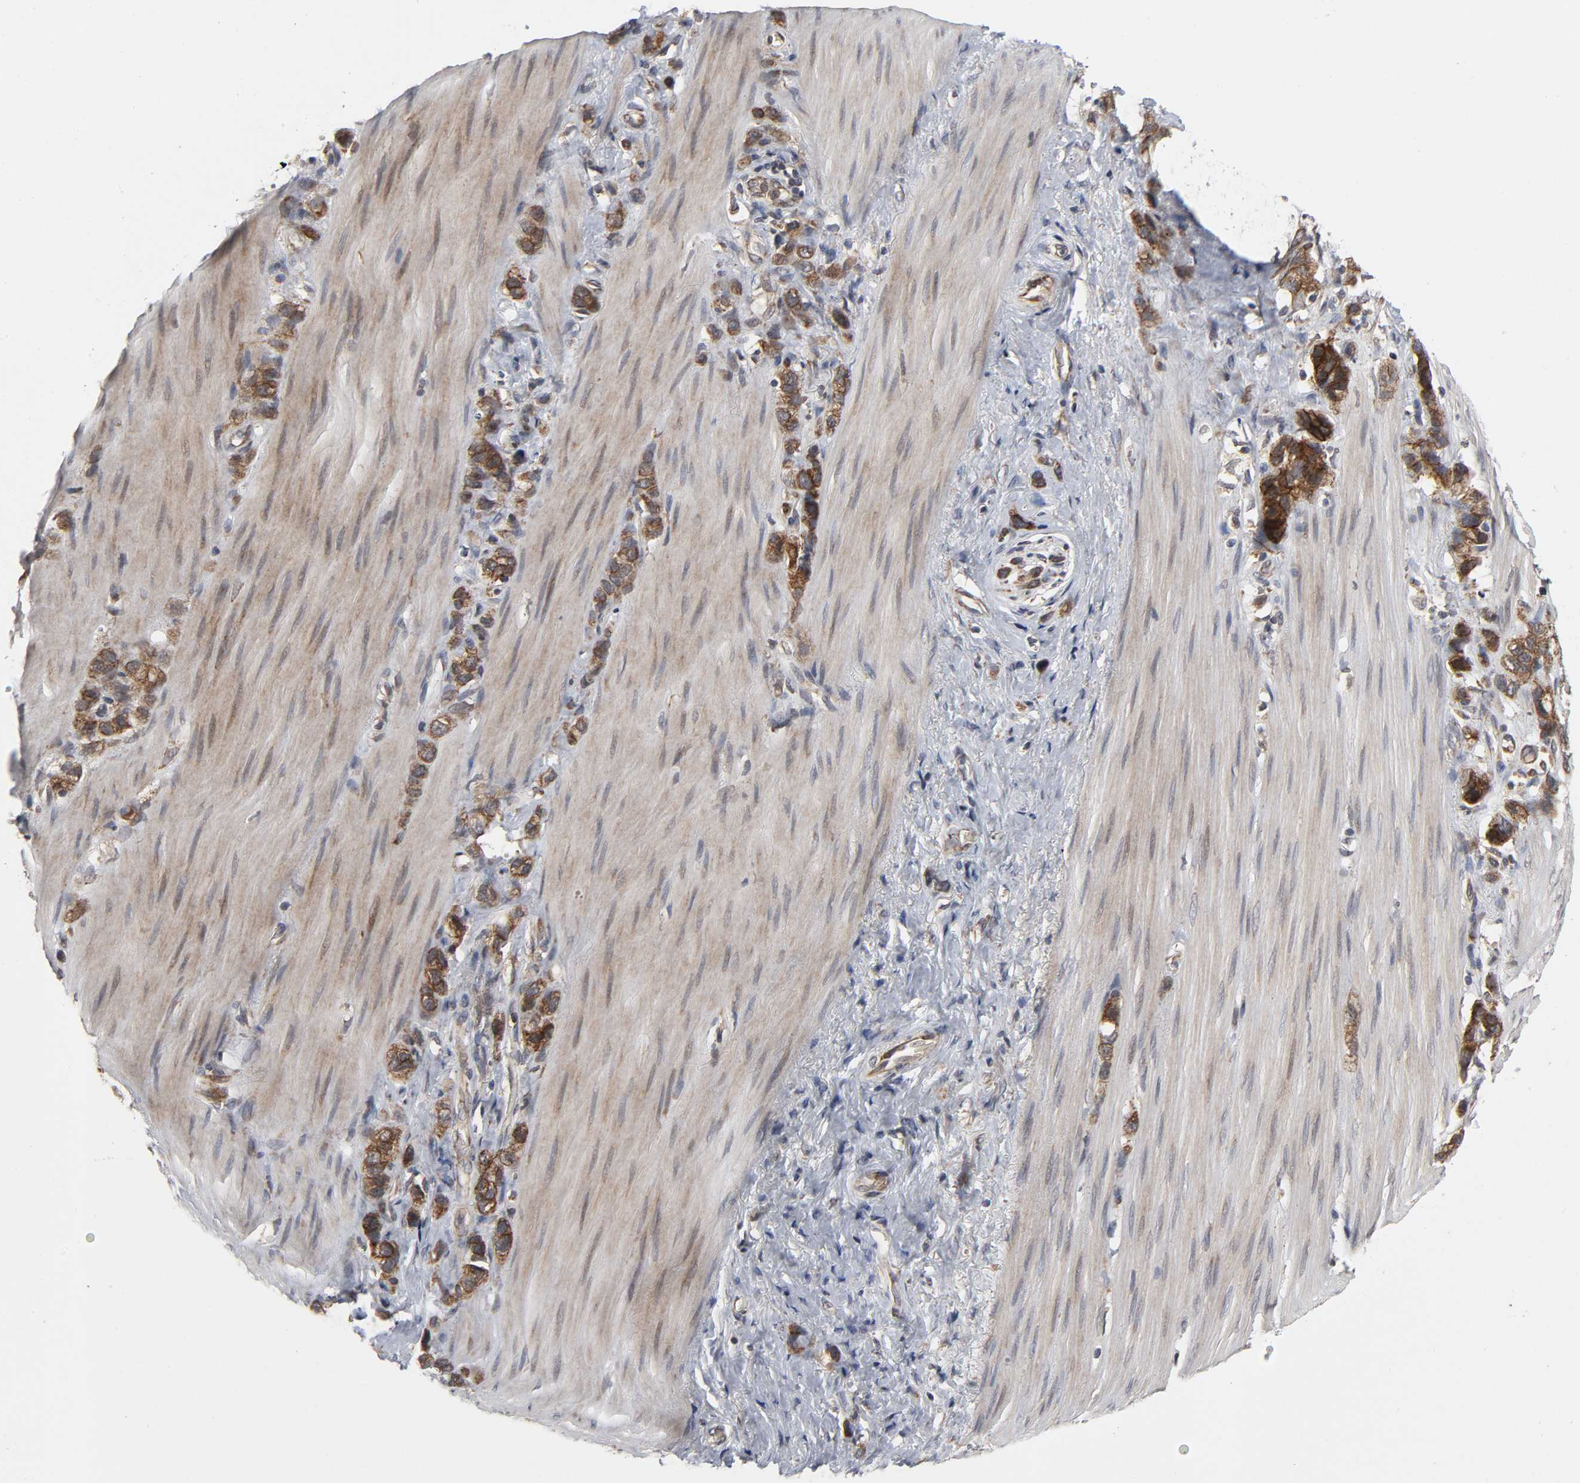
{"staining": {"intensity": "strong", "quantity": ">75%", "location": "cytoplasmic/membranous"}, "tissue": "stomach cancer", "cell_type": "Tumor cells", "image_type": "cancer", "snomed": [{"axis": "morphology", "description": "Normal tissue, NOS"}, {"axis": "morphology", "description": "Adenocarcinoma, NOS"}, {"axis": "morphology", "description": "Adenocarcinoma, High grade"}, {"axis": "topography", "description": "Stomach, upper"}, {"axis": "topography", "description": "Stomach"}], "caption": "About >75% of tumor cells in adenocarcinoma (high-grade) (stomach) display strong cytoplasmic/membranous protein staining as visualized by brown immunohistochemical staining.", "gene": "SLC30A9", "patient": {"sex": "female", "age": 65}}